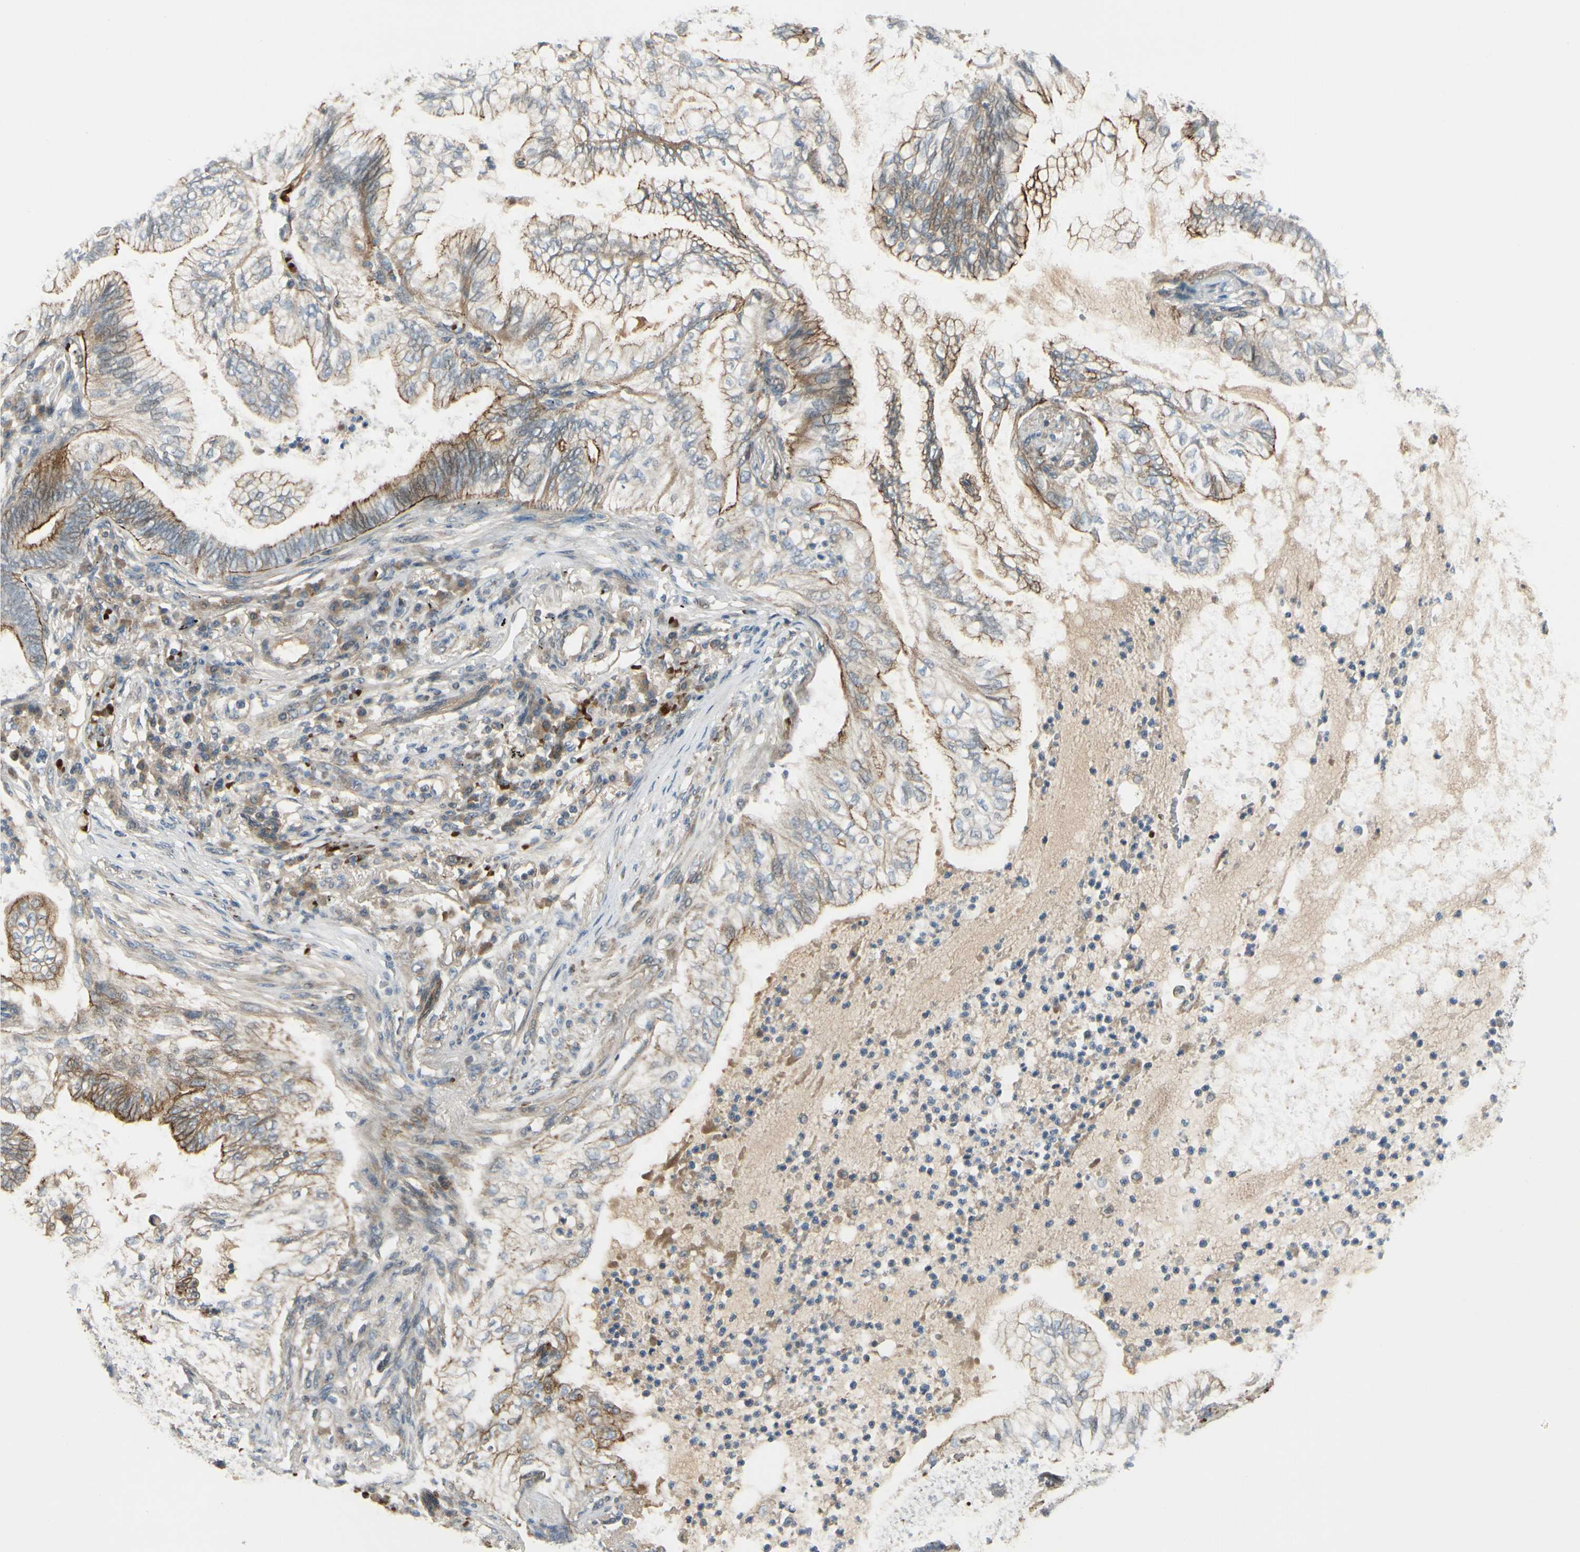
{"staining": {"intensity": "moderate", "quantity": ">75%", "location": "cytoplasmic/membranous"}, "tissue": "lung cancer", "cell_type": "Tumor cells", "image_type": "cancer", "snomed": [{"axis": "morphology", "description": "Normal tissue, NOS"}, {"axis": "morphology", "description": "Adenocarcinoma, NOS"}, {"axis": "topography", "description": "Bronchus"}, {"axis": "topography", "description": "Lung"}], "caption": "This is a photomicrograph of IHC staining of lung cancer (adenocarcinoma), which shows moderate positivity in the cytoplasmic/membranous of tumor cells.", "gene": "PPP3CB", "patient": {"sex": "female", "age": 70}}